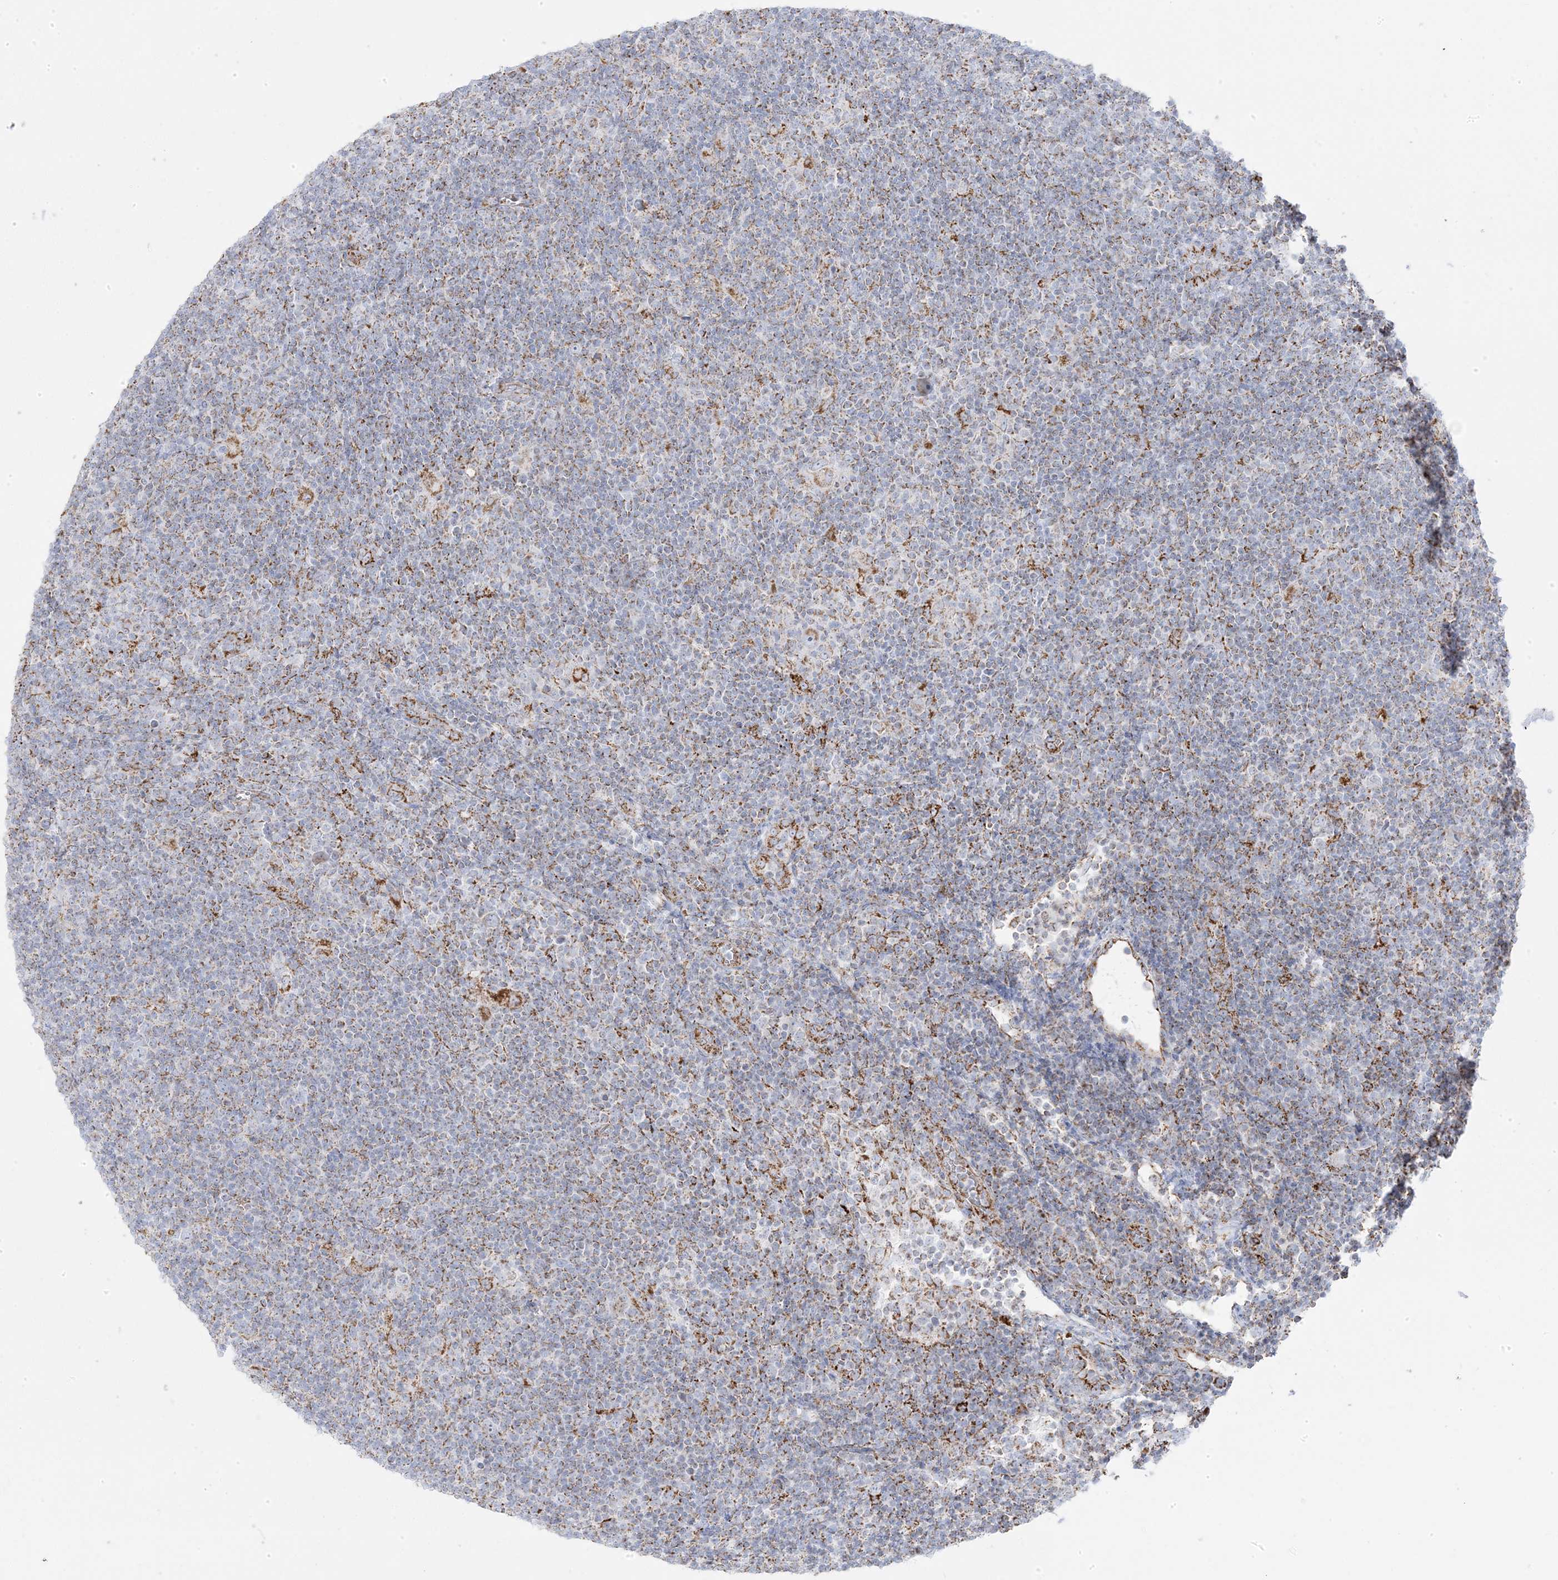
{"staining": {"intensity": "moderate", "quantity": ">75%", "location": "cytoplasmic/membranous"}, "tissue": "lymphoma", "cell_type": "Tumor cells", "image_type": "cancer", "snomed": [{"axis": "morphology", "description": "Hodgkin's disease, NOS"}, {"axis": "topography", "description": "Lymph node"}], "caption": "An IHC photomicrograph of neoplastic tissue is shown. Protein staining in brown shows moderate cytoplasmic/membranous positivity in Hodgkin's disease within tumor cells.", "gene": "PCCB", "patient": {"sex": "female", "age": 57}}